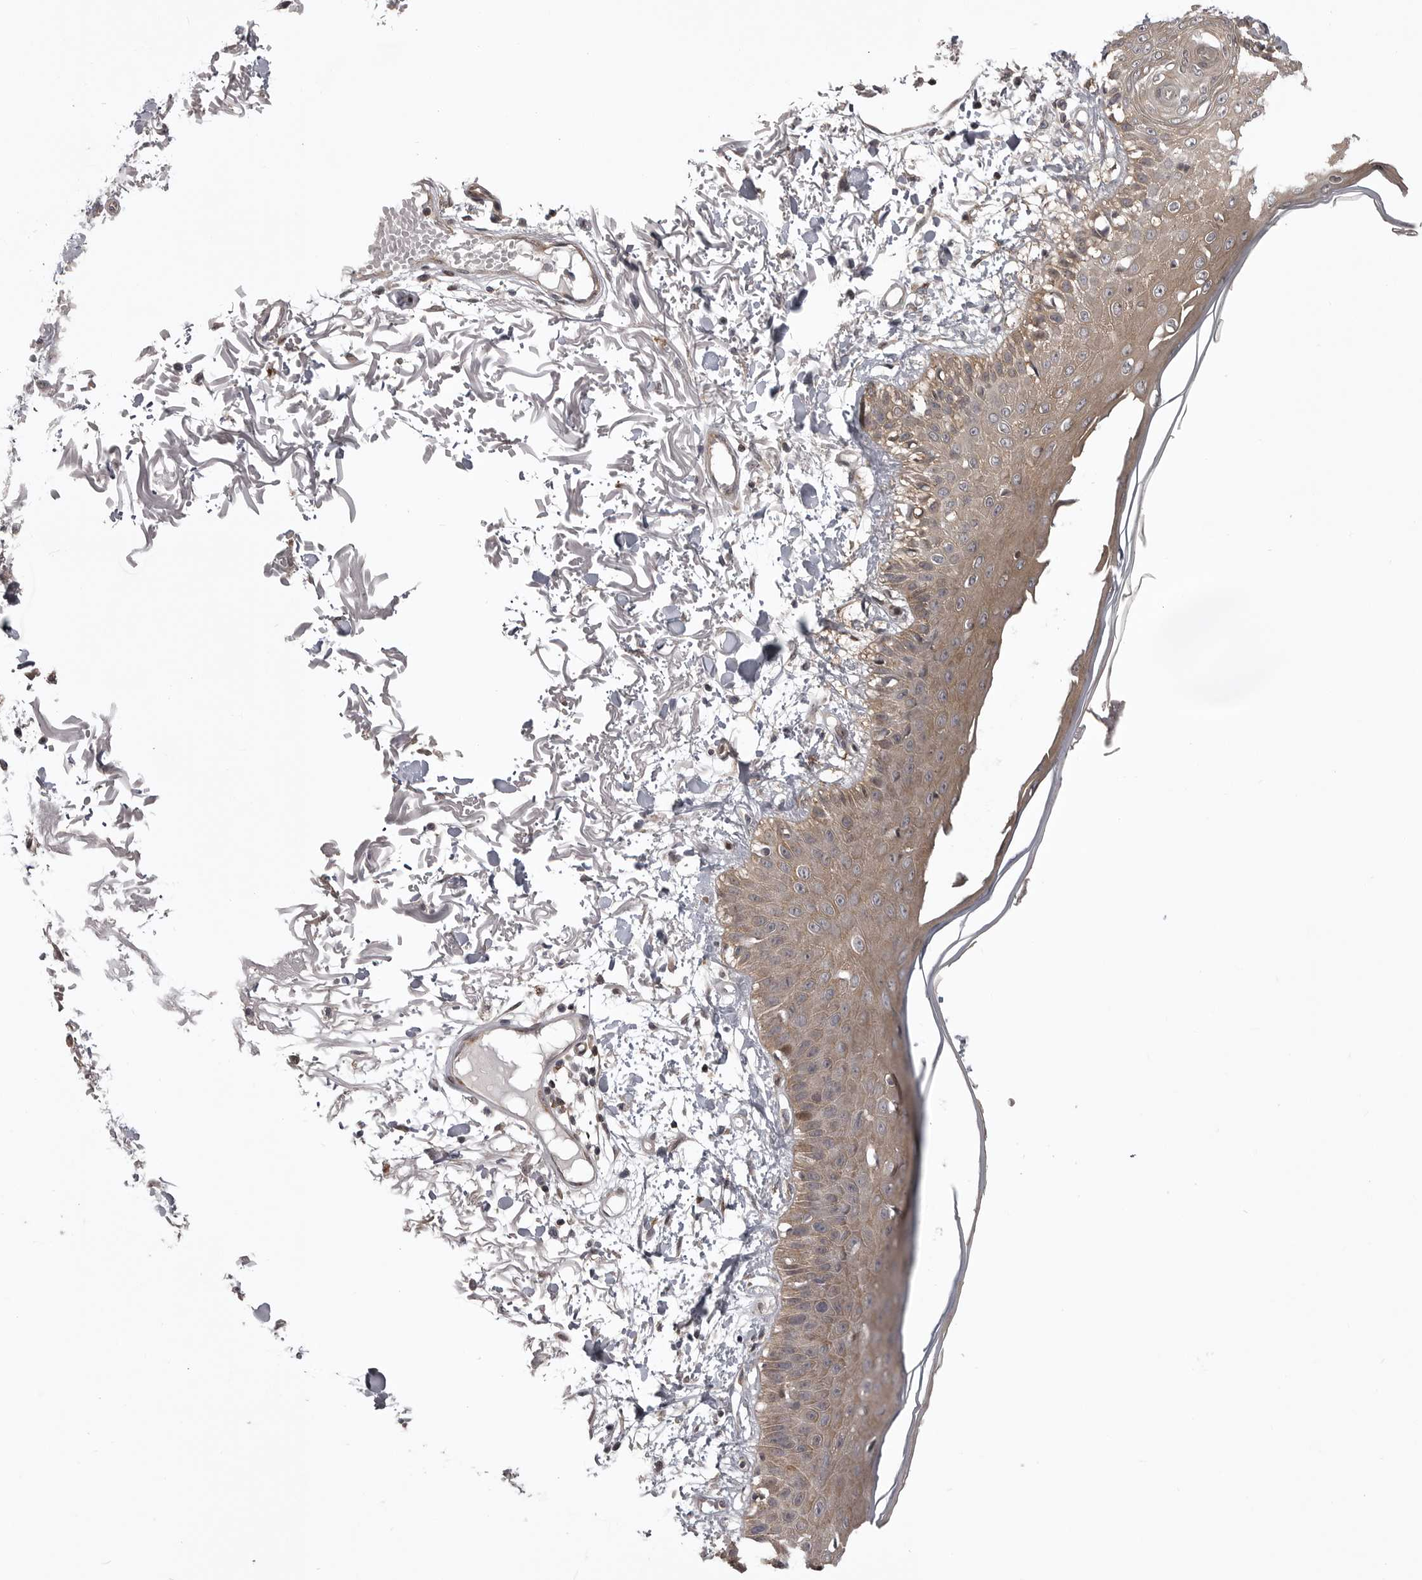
{"staining": {"intensity": "moderate", "quantity": ">75%", "location": "cytoplasmic/membranous"}, "tissue": "skin", "cell_type": "Fibroblasts", "image_type": "normal", "snomed": [{"axis": "morphology", "description": "Normal tissue, NOS"}, {"axis": "morphology", "description": "Squamous cell carcinoma, NOS"}, {"axis": "topography", "description": "Skin"}, {"axis": "topography", "description": "Peripheral nerve tissue"}], "caption": "About >75% of fibroblasts in unremarkable human skin exhibit moderate cytoplasmic/membranous protein expression as visualized by brown immunohistochemical staining.", "gene": "SNX16", "patient": {"sex": "male", "age": 83}}